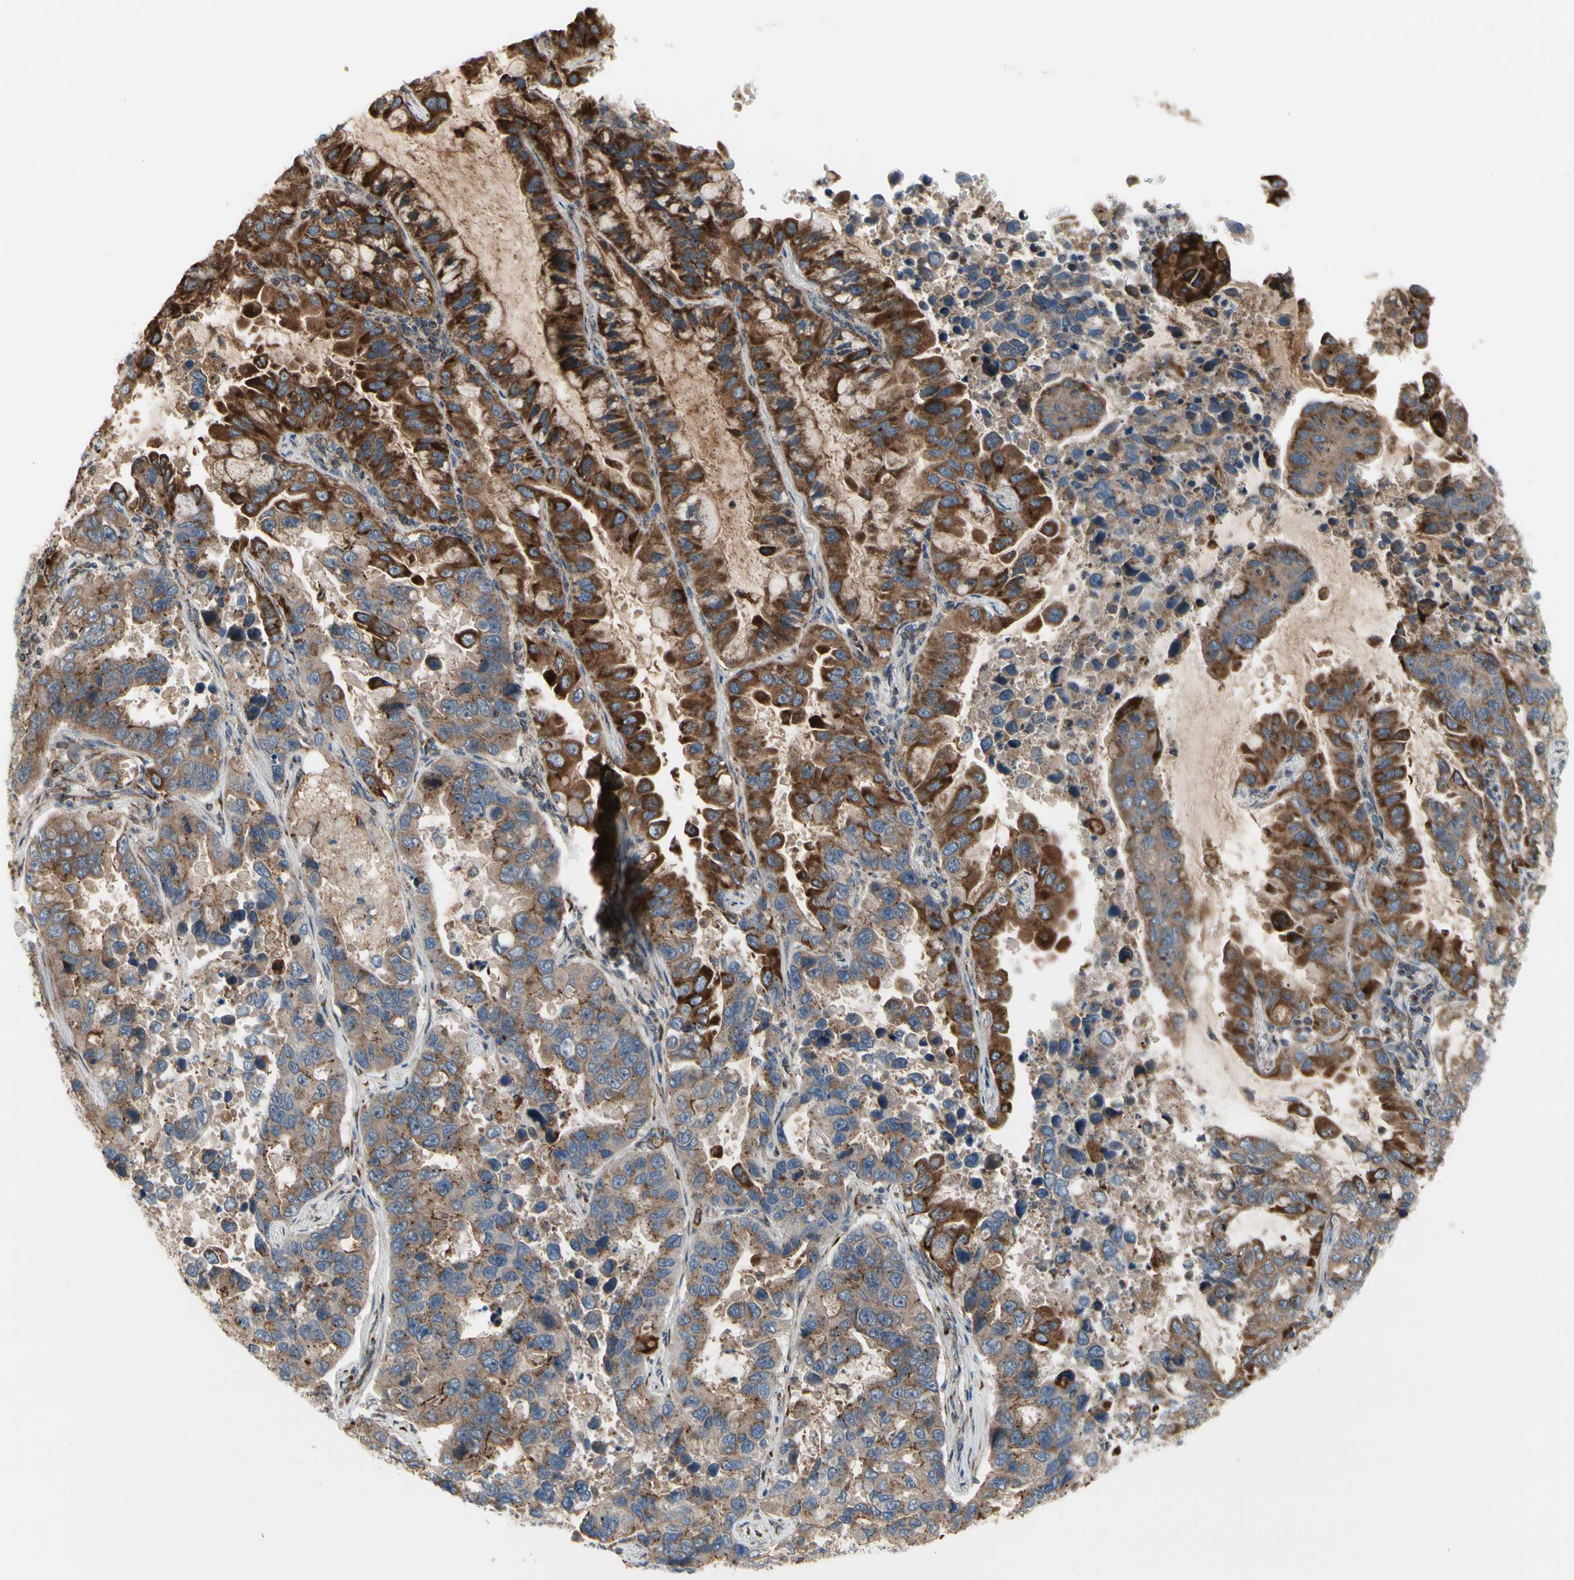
{"staining": {"intensity": "strong", "quantity": ">75%", "location": "cytoplasmic/membranous"}, "tissue": "lung cancer", "cell_type": "Tumor cells", "image_type": "cancer", "snomed": [{"axis": "morphology", "description": "Adenocarcinoma, NOS"}, {"axis": "topography", "description": "Lung"}], "caption": "Lung cancer (adenocarcinoma) stained with a brown dye displays strong cytoplasmic/membranous positive positivity in about >75% of tumor cells.", "gene": "SLC39A9", "patient": {"sex": "male", "age": 64}}